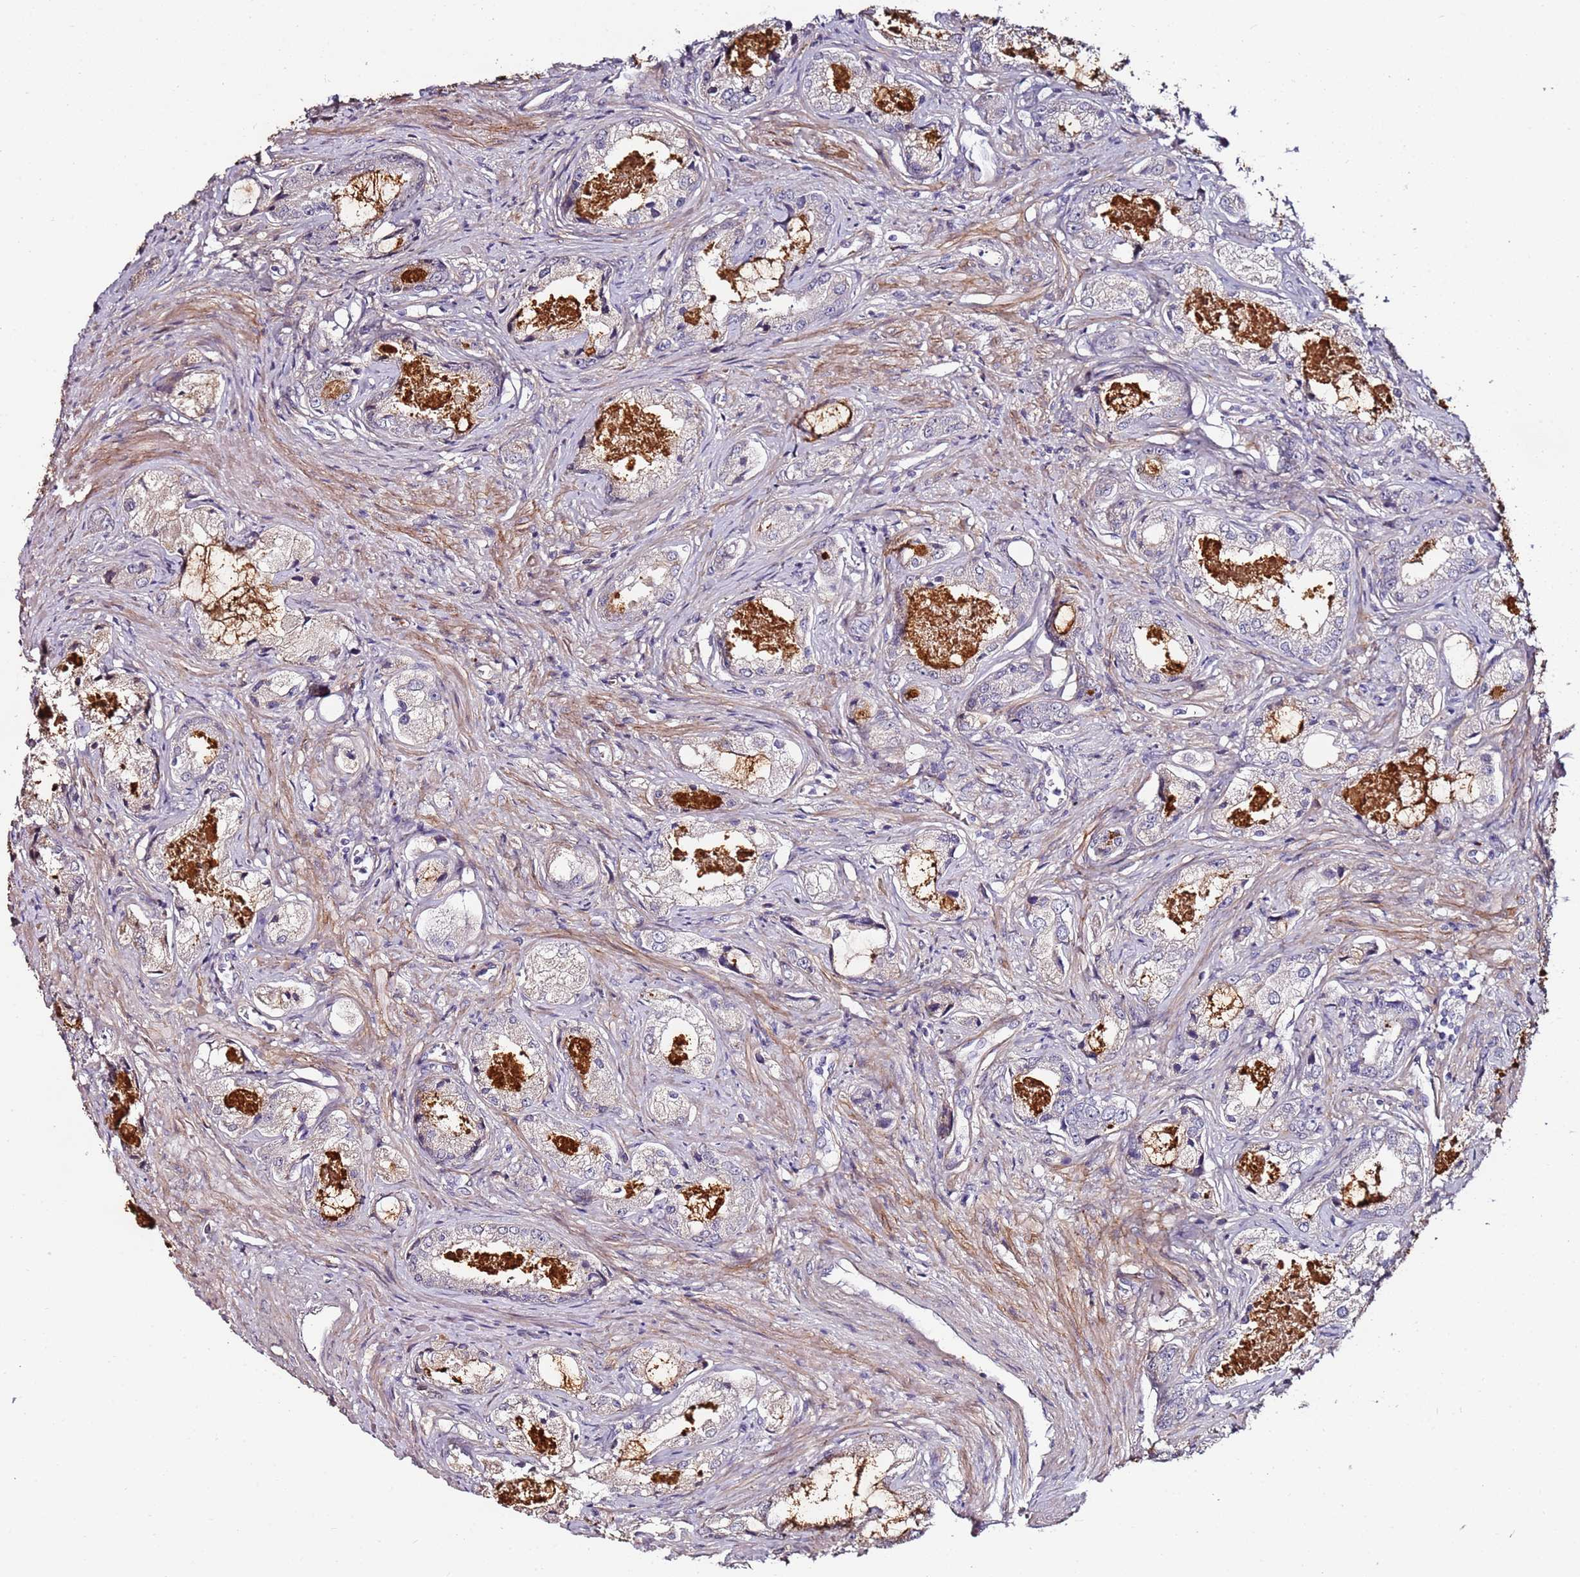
{"staining": {"intensity": "negative", "quantity": "none", "location": "none"}, "tissue": "prostate cancer", "cell_type": "Tumor cells", "image_type": "cancer", "snomed": [{"axis": "morphology", "description": "Adenocarcinoma, Low grade"}, {"axis": "topography", "description": "Prostate"}], "caption": "High power microscopy photomicrograph of an immunohistochemistry (IHC) histopathology image of prostate low-grade adenocarcinoma, revealing no significant expression in tumor cells.", "gene": "C3orf80", "patient": {"sex": "male", "age": 68}}